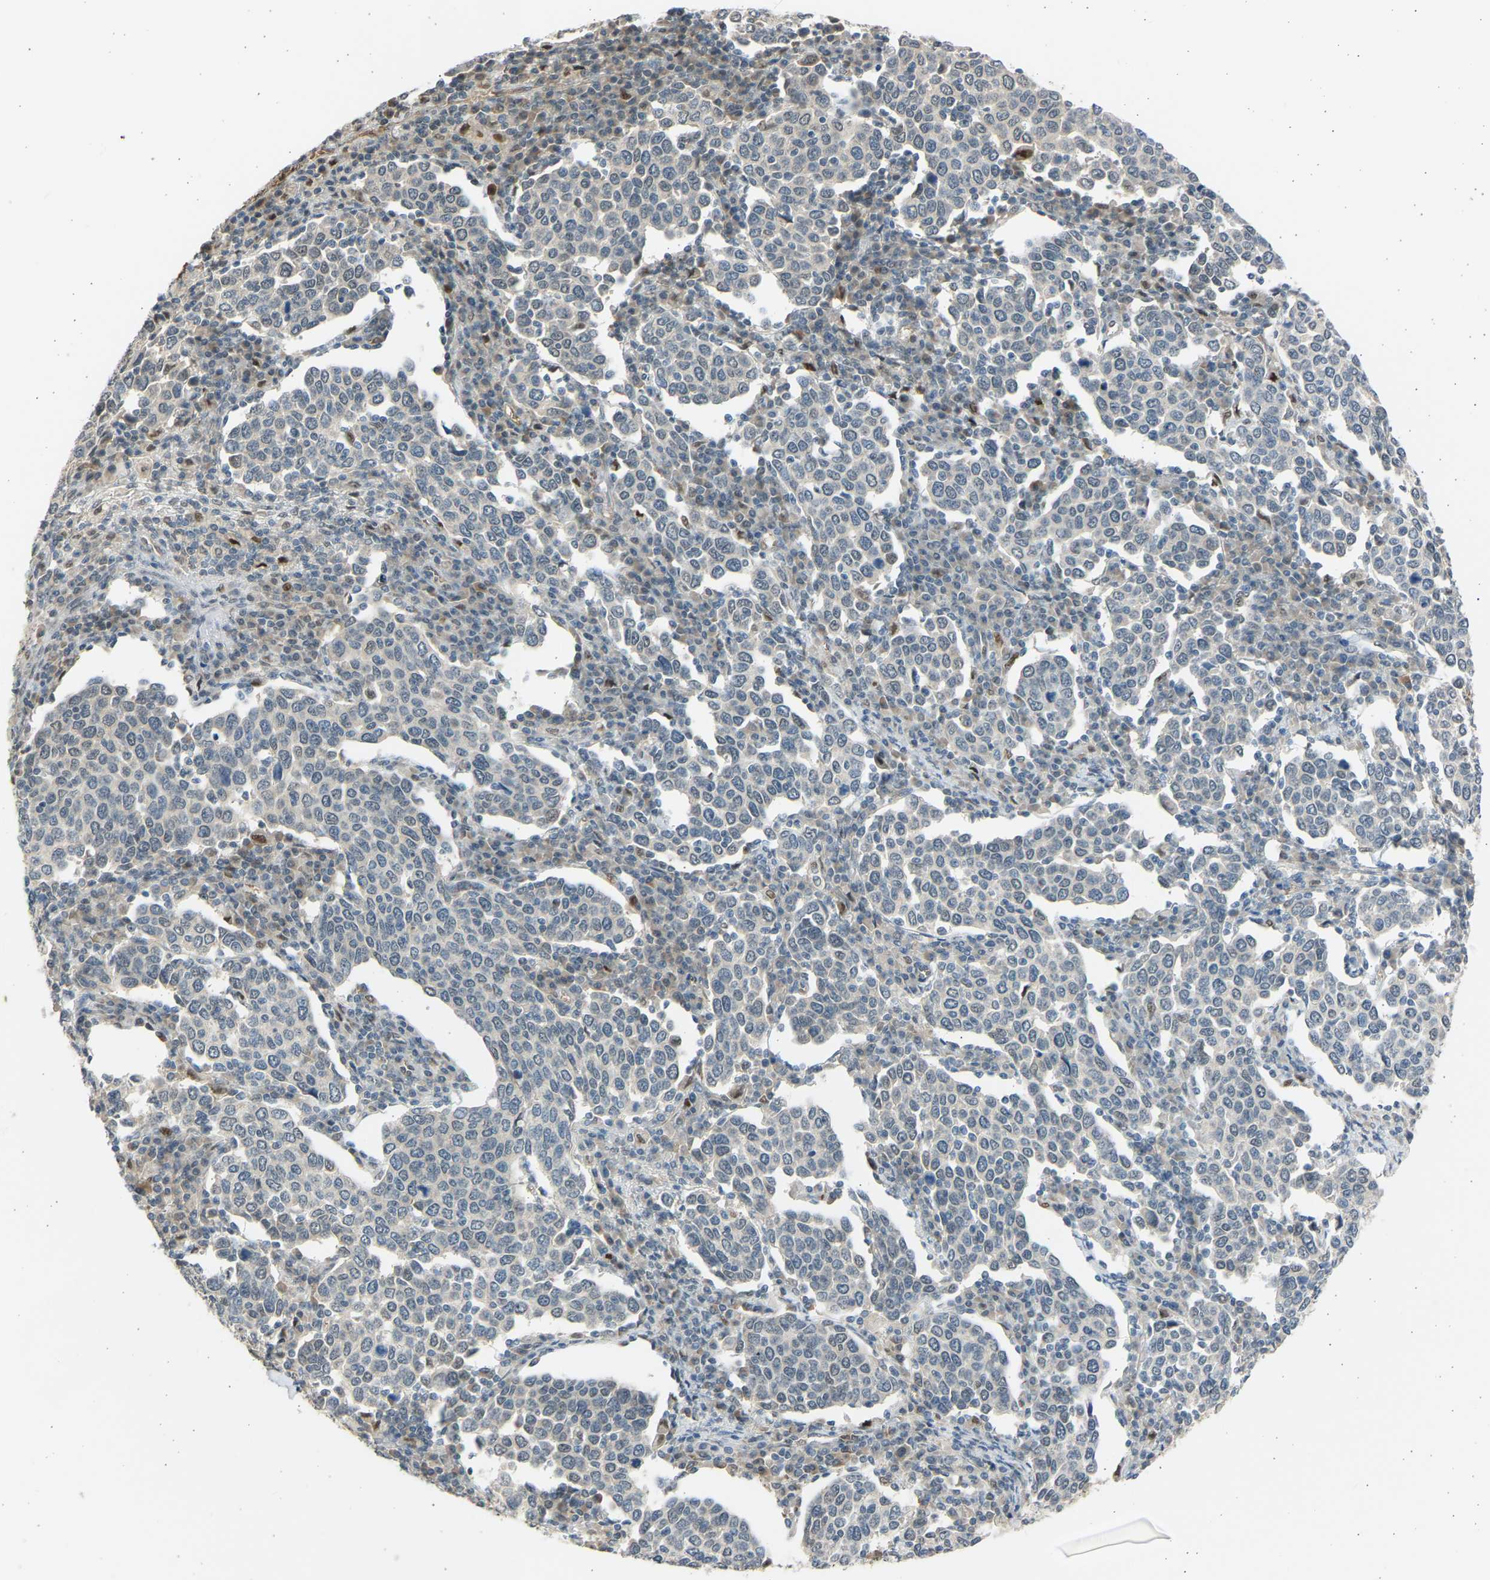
{"staining": {"intensity": "weak", "quantity": "<25%", "location": "nuclear"}, "tissue": "cervical cancer", "cell_type": "Tumor cells", "image_type": "cancer", "snomed": [{"axis": "morphology", "description": "Squamous cell carcinoma, NOS"}, {"axis": "topography", "description": "Cervix"}], "caption": "Tumor cells show no significant positivity in cervical cancer. The staining was performed using DAB to visualize the protein expression in brown, while the nuclei were stained in blue with hematoxylin (Magnification: 20x).", "gene": "BIRC2", "patient": {"sex": "female", "age": 40}}